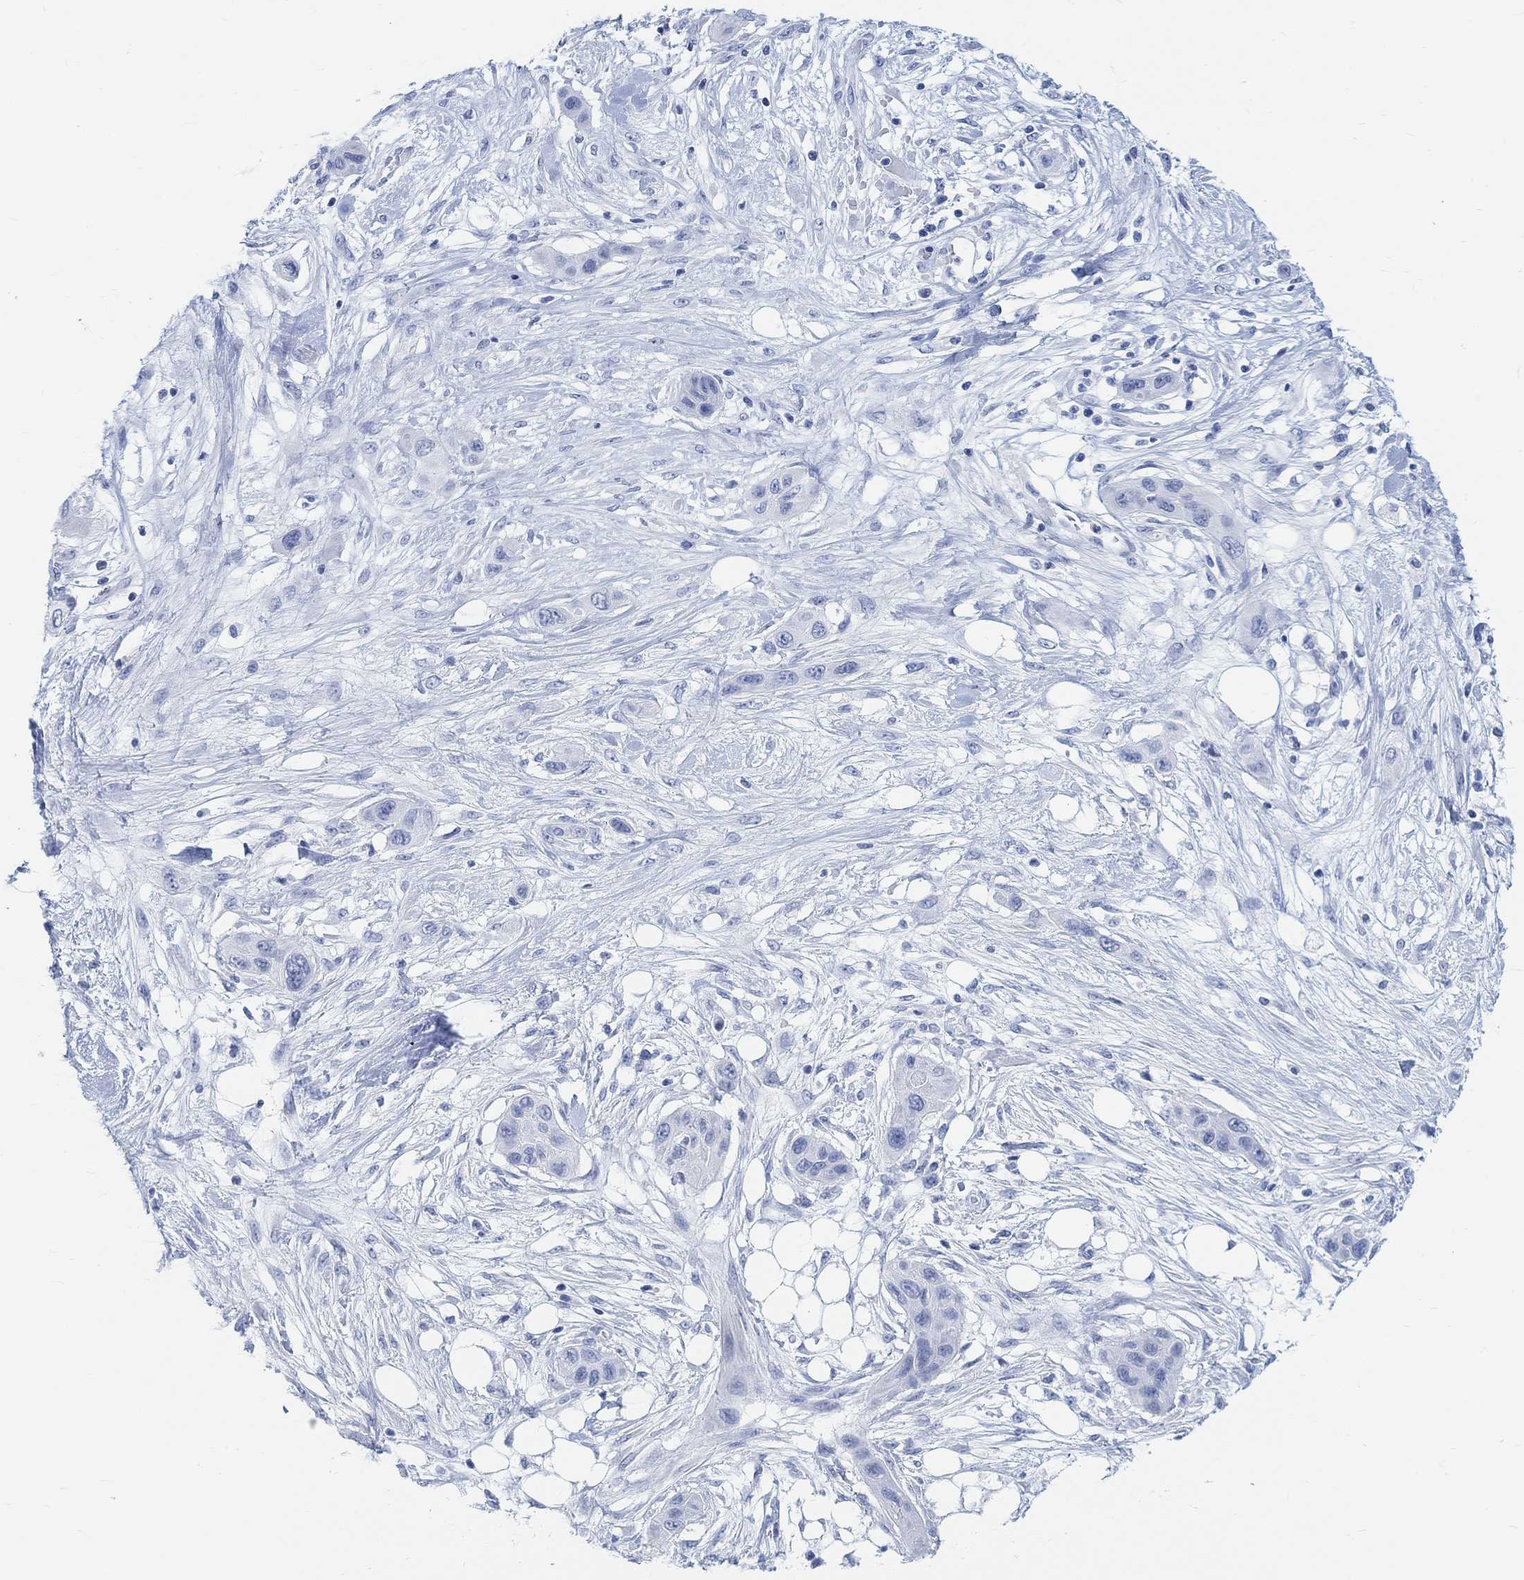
{"staining": {"intensity": "negative", "quantity": "none", "location": "none"}, "tissue": "skin cancer", "cell_type": "Tumor cells", "image_type": "cancer", "snomed": [{"axis": "morphology", "description": "Squamous cell carcinoma, NOS"}, {"axis": "topography", "description": "Skin"}], "caption": "Photomicrograph shows no protein staining in tumor cells of skin cancer (squamous cell carcinoma) tissue. (Brightfield microscopy of DAB immunohistochemistry (IHC) at high magnification).", "gene": "ENO4", "patient": {"sex": "male", "age": 79}}